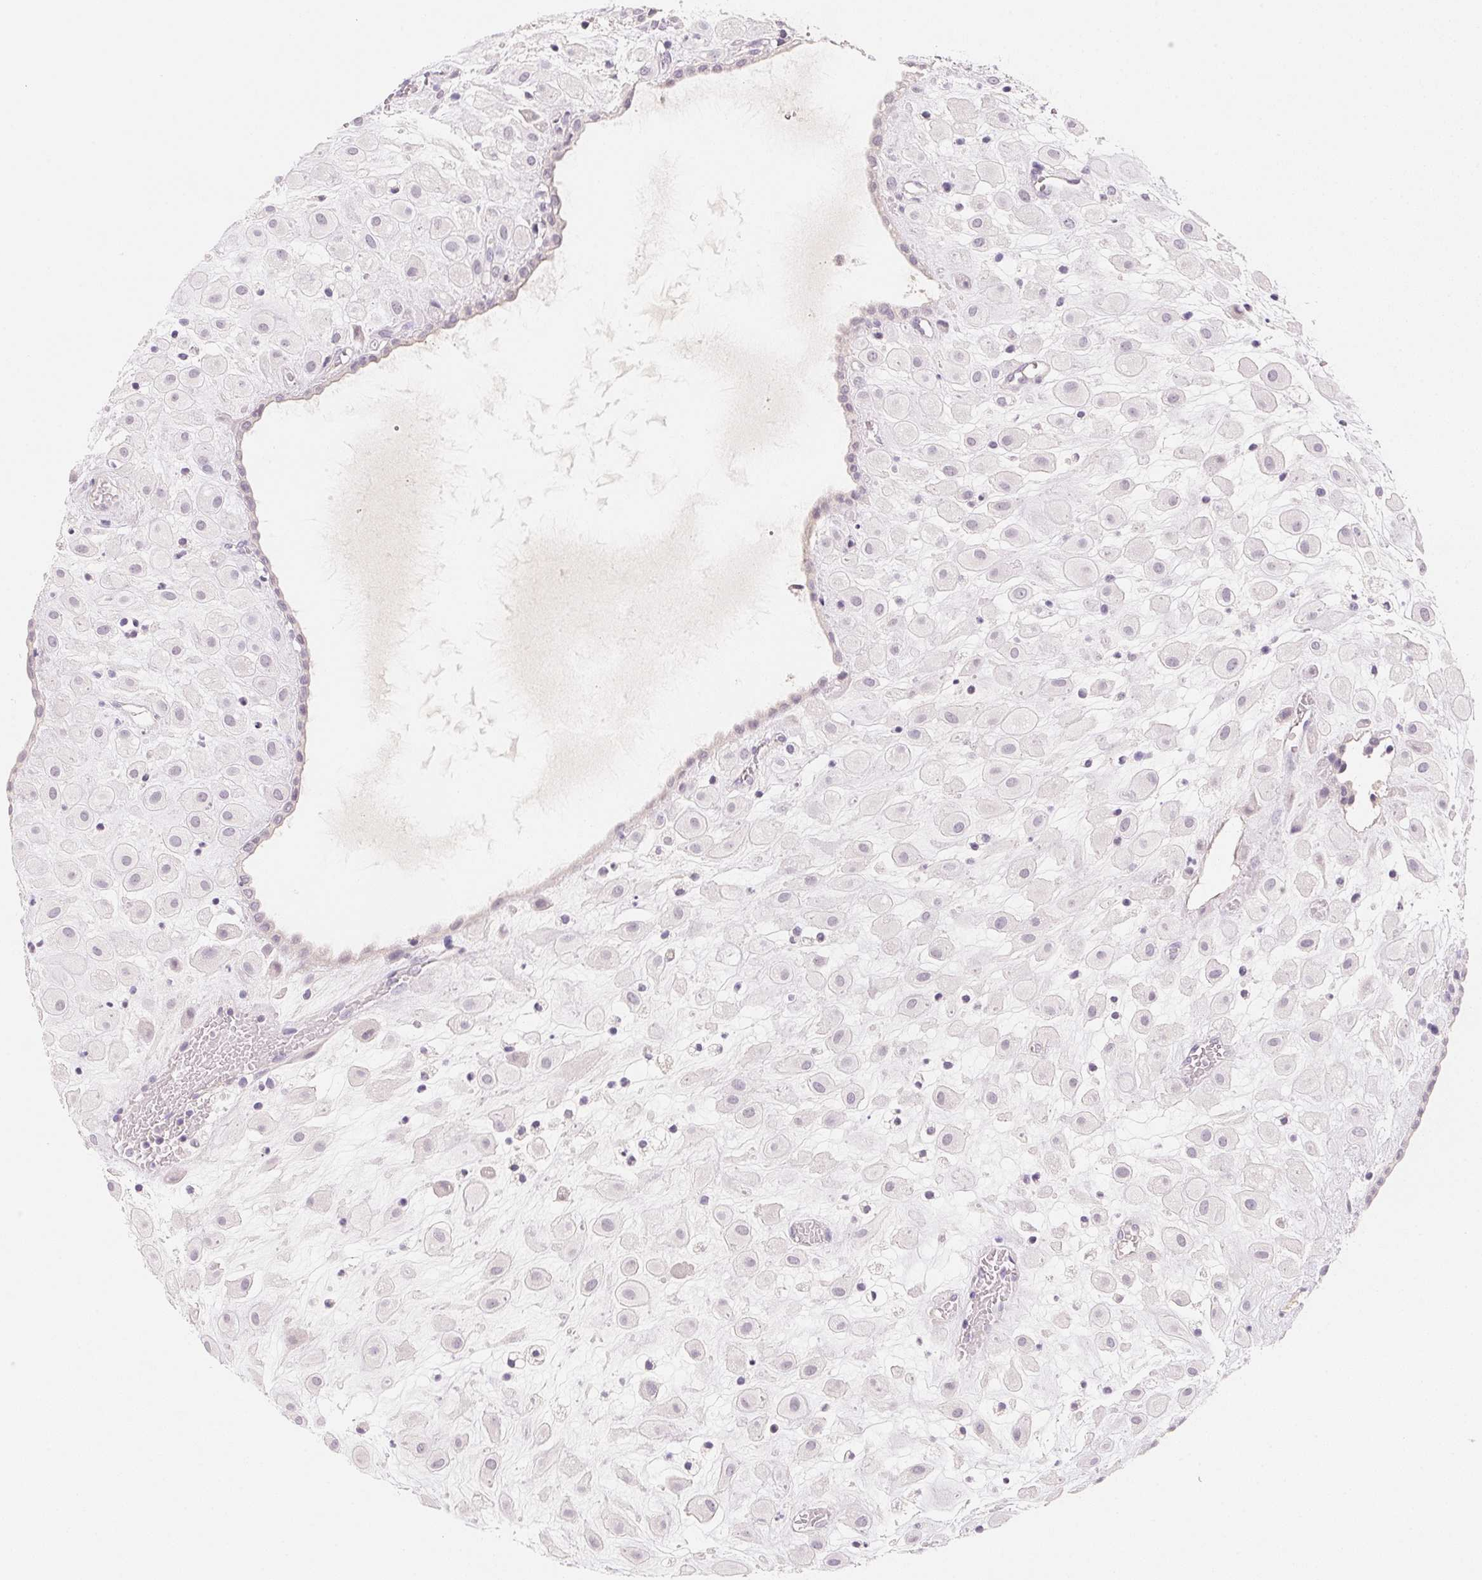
{"staining": {"intensity": "negative", "quantity": "none", "location": "none"}, "tissue": "placenta", "cell_type": "Decidual cells", "image_type": "normal", "snomed": [{"axis": "morphology", "description": "Normal tissue, NOS"}, {"axis": "topography", "description": "Placenta"}], "caption": "High power microscopy histopathology image of an immunohistochemistry (IHC) image of normal placenta, revealing no significant positivity in decidual cells. (Brightfield microscopy of DAB (3,3'-diaminobenzidine) immunohistochemistry at high magnification).", "gene": "MCOLN3", "patient": {"sex": "female", "age": 24}}